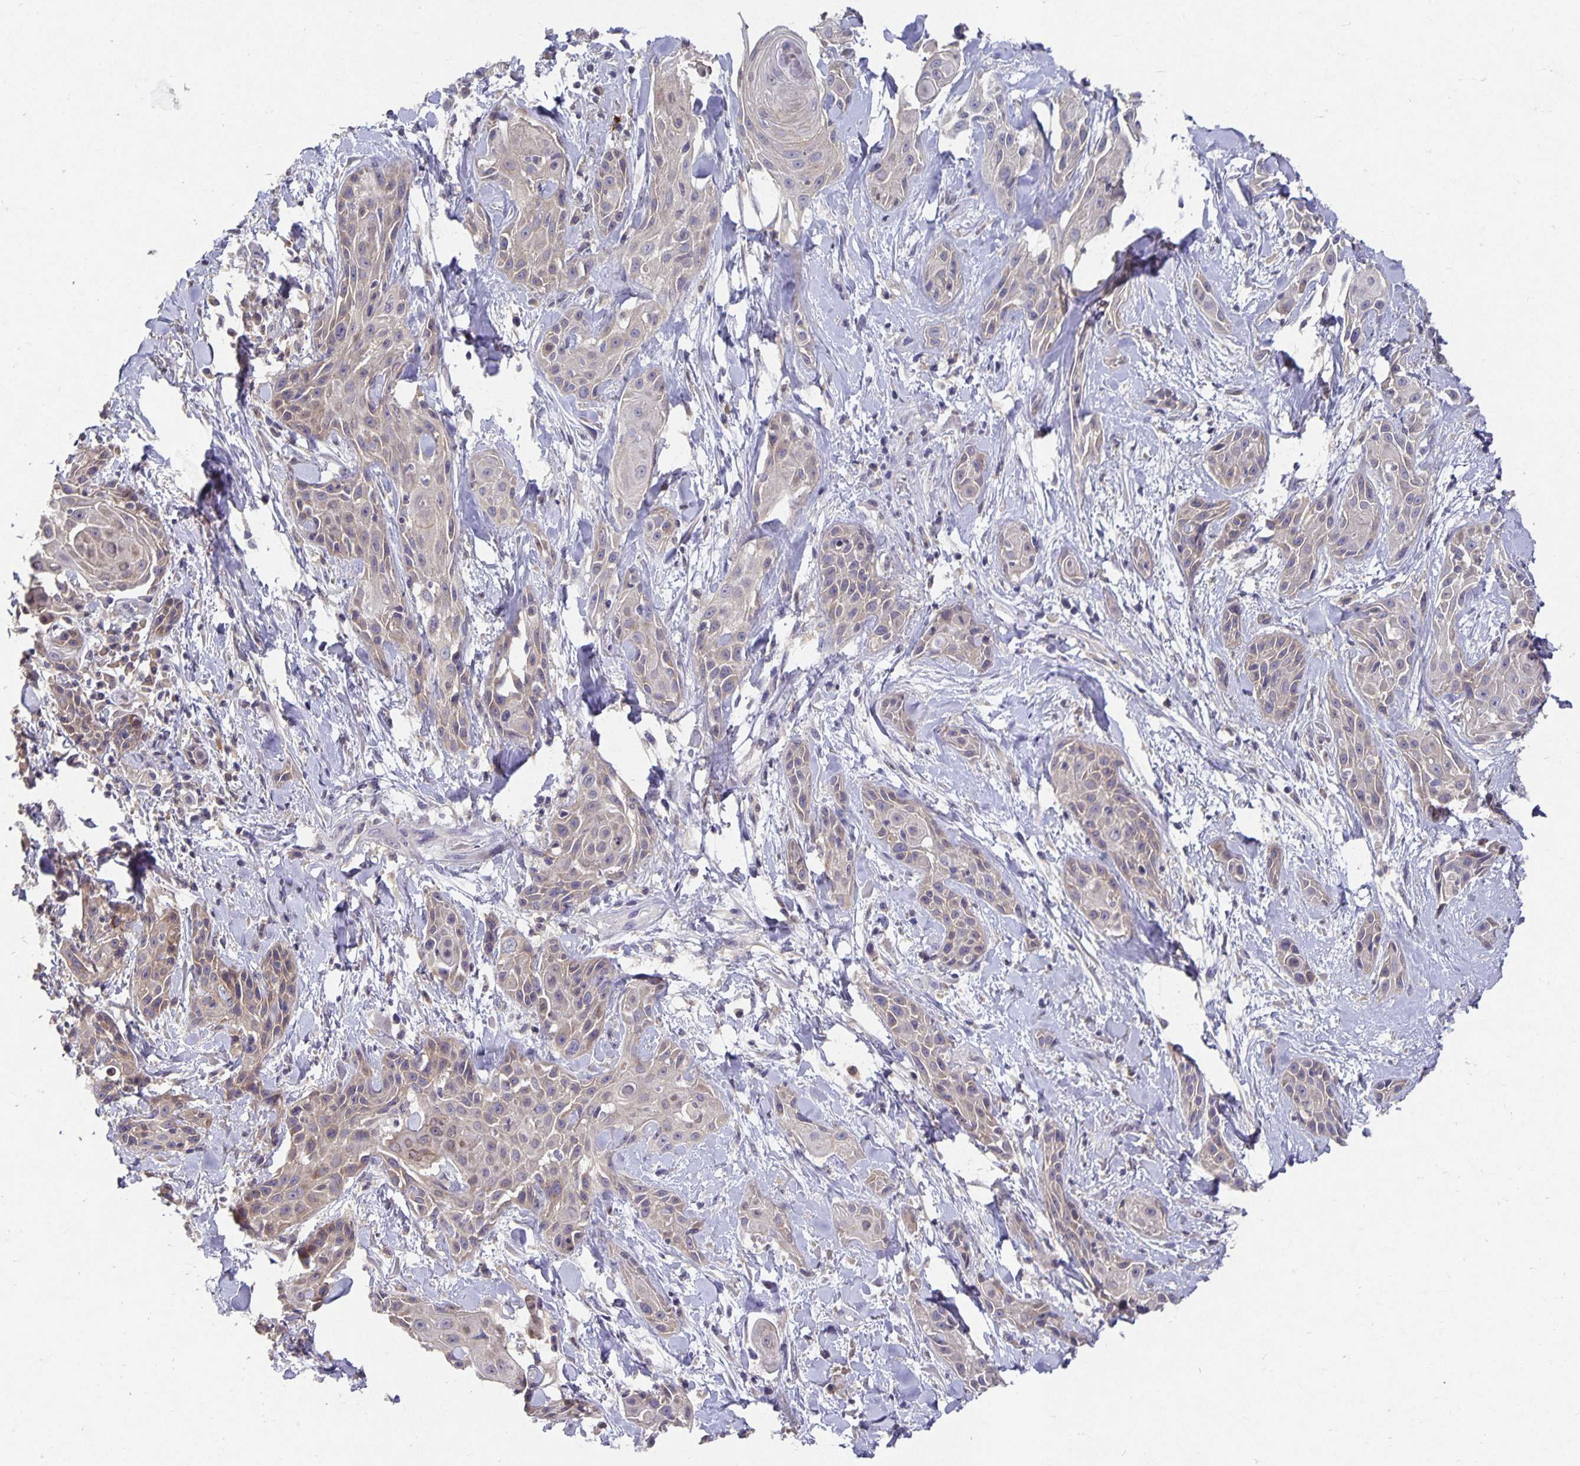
{"staining": {"intensity": "weak", "quantity": "<25%", "location": "cytoplasmic/membranous"}, "tissue": "skin cancer", "cell_type": "Tumor cells", "image_type": "cancer", "snomed": [{"axis": "morphology", "description": "Squamous cell carcinoma, NOS"}, {"axis": "topography", "description": "Skin"}, {"axis": "topography", "description": "Anal"}], "caption": "There is no significant expression in tumor cells of skin cancer.", "gene": "HEPN1", "patient": {"sex": "male", "age": 64}}